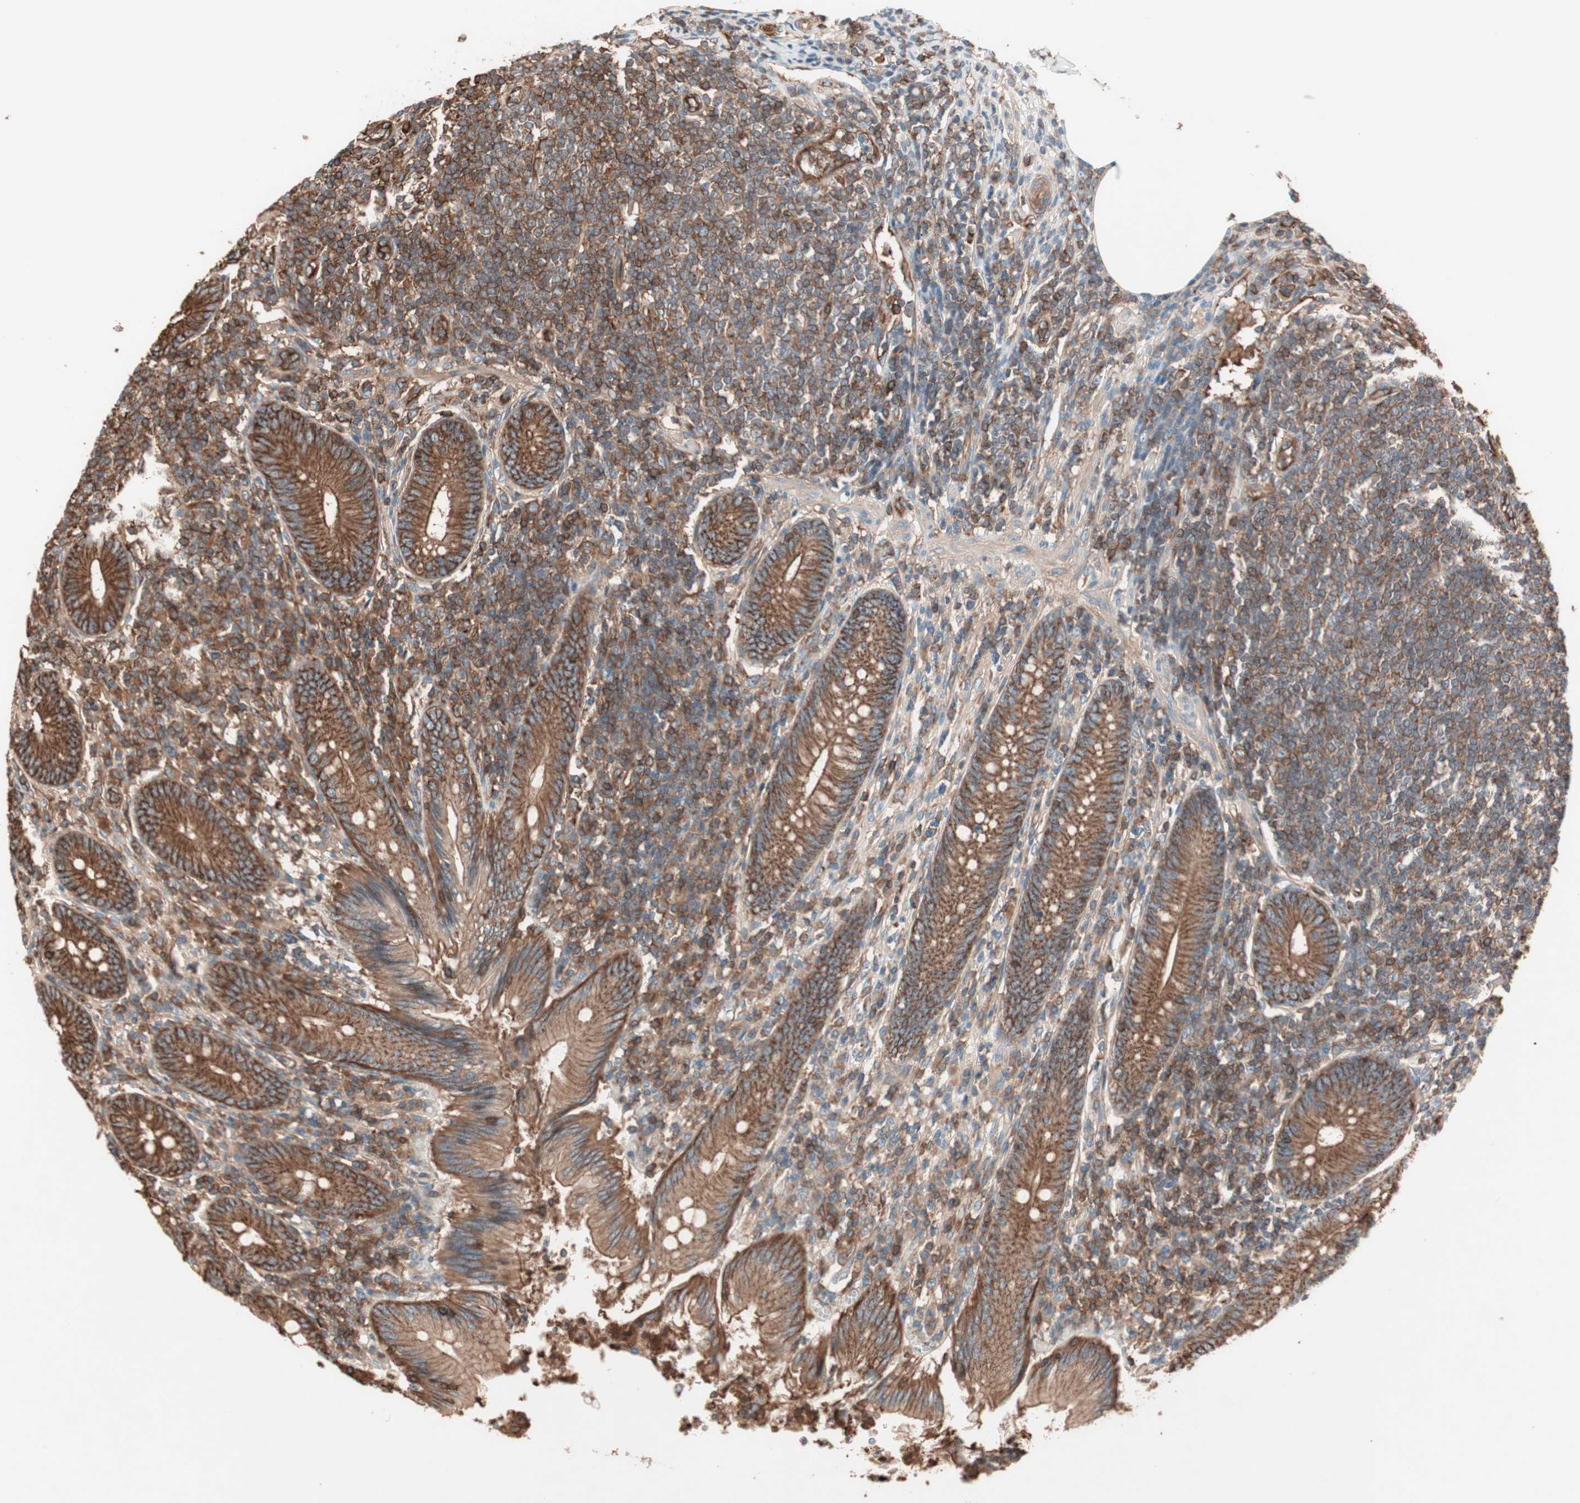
{"staining": {"intensity": "strong", "quantity": ">75%", "location": "cytoplasmic/membranous"}, "tissue": "appendix", "cell_type": "Glandular cells", "image_type": "normal", "snomed": [{"axis": "morphology", "description": "Normal tissue, NOS"}, {"axis": "morphology", "description": "Inflammation, NOS"}, {"axis": "topography", "description": "Appendix"}], "caption": "This histopathology image demonstrates immunohistochemistry staining of benign human appendix, with high strong cytoplasmic/membranous positivity in approximately >75% of glandular cells.", "gene": "TCP11L1", "patient": {"sex": "male", "age": 46}}